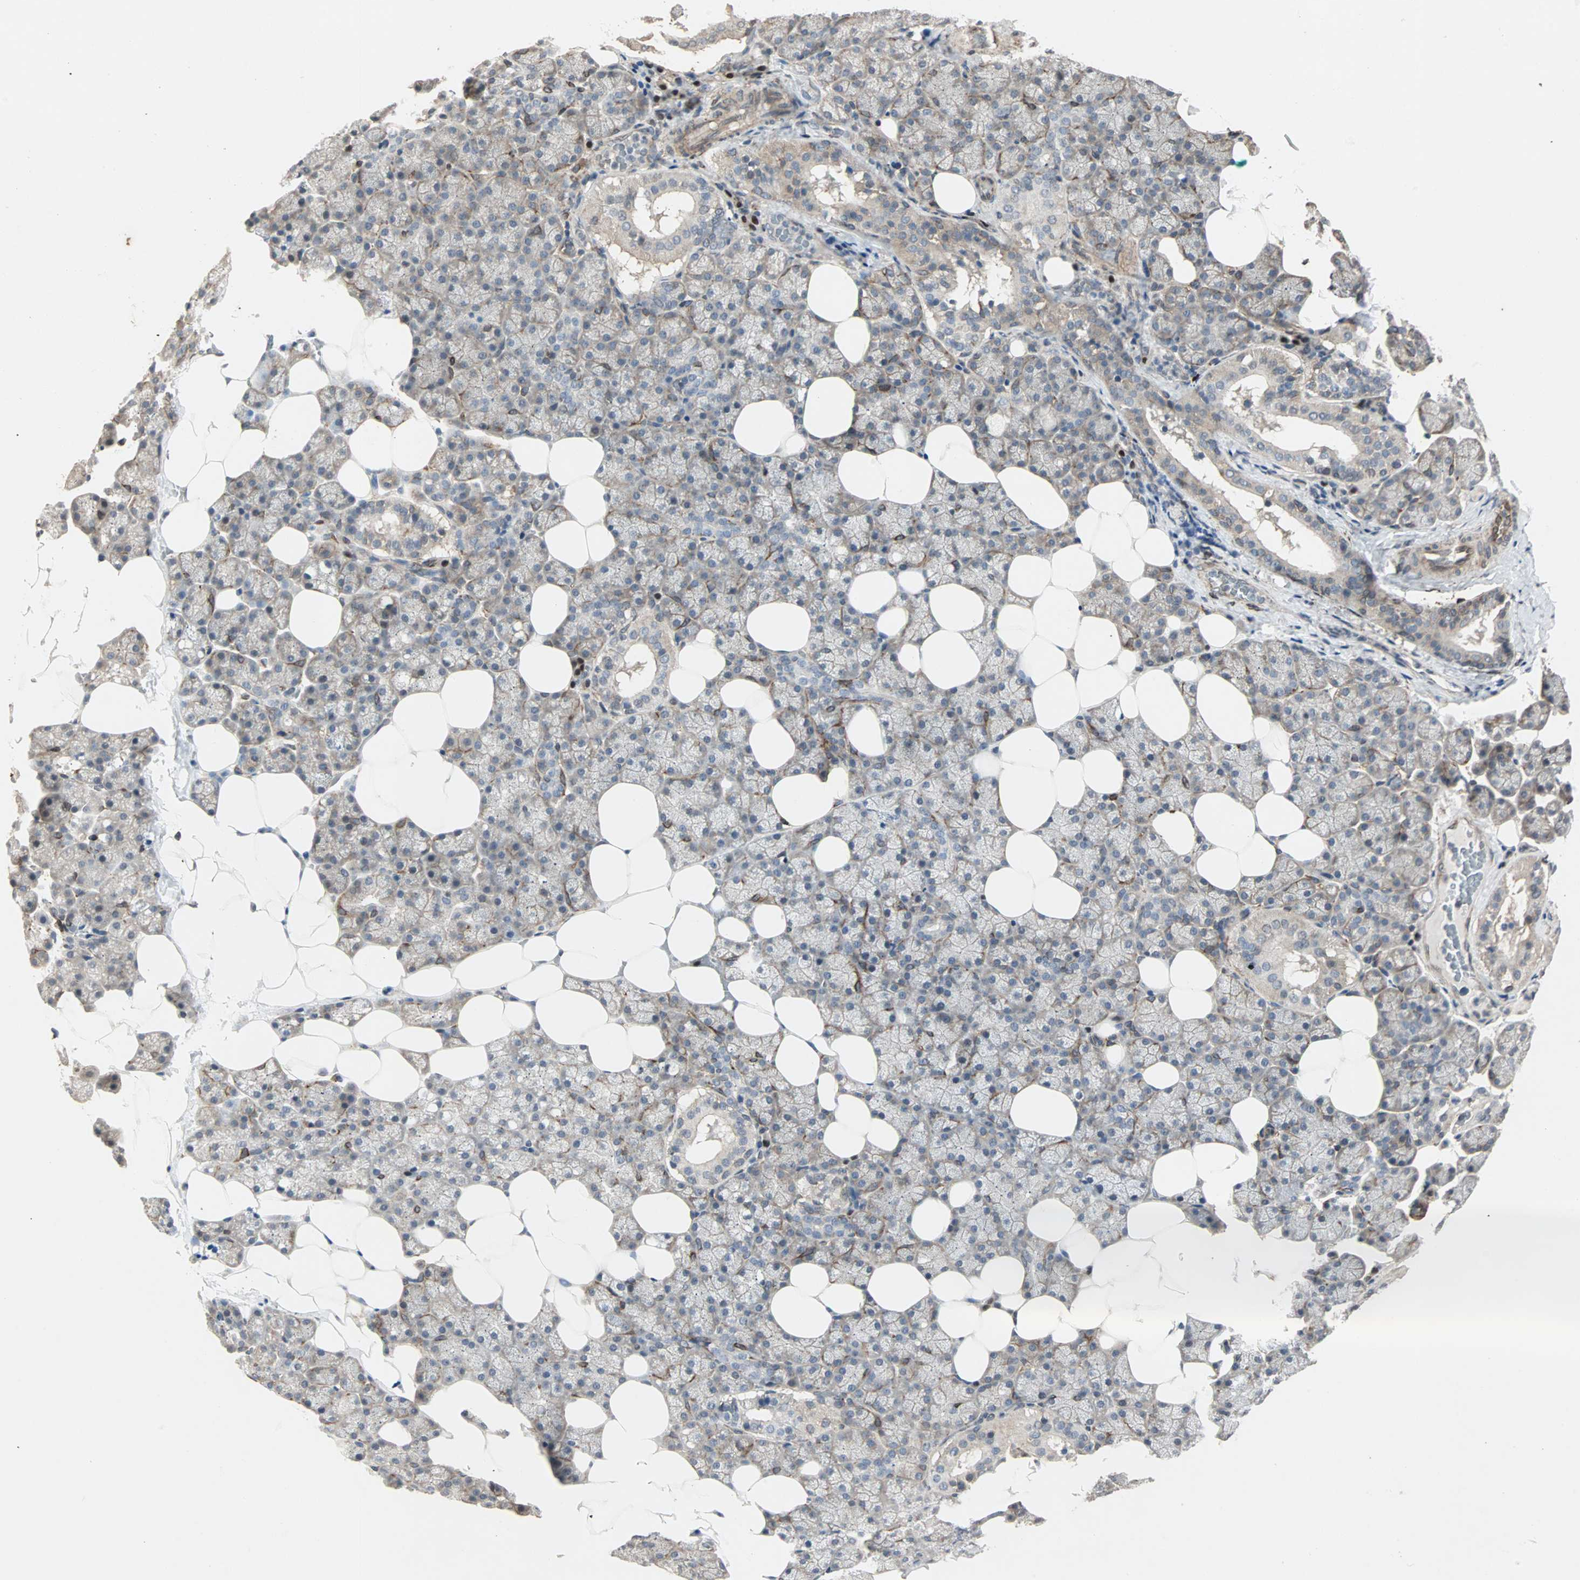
{"staining": {"intensity": "weak", "quantity": "25%-75%", "location": "cytoplasmic/membranous"}, "tissue": "salivary gland", "cell_type": "Glandular cells", "image_type": "normal", "snomed": [{"axis": "morphology", "description": "Normal tissue, NOS"}, {"axis": "topography", "description": "Lymph node"}, {"axis": "topography", "description": "Salivary gland"}], "caption": "Immunohistochemical staining of normal salivary gland demonstrates 25%-75% levels of weak cytoplasmic/membranous protein staining in about 25%-75% of glandular cells. The protein of interest is shown in brown color, while the nuclei are stained blue.", "gene": "TRPV4", "patient": {"sex": "male", "age": 8}}